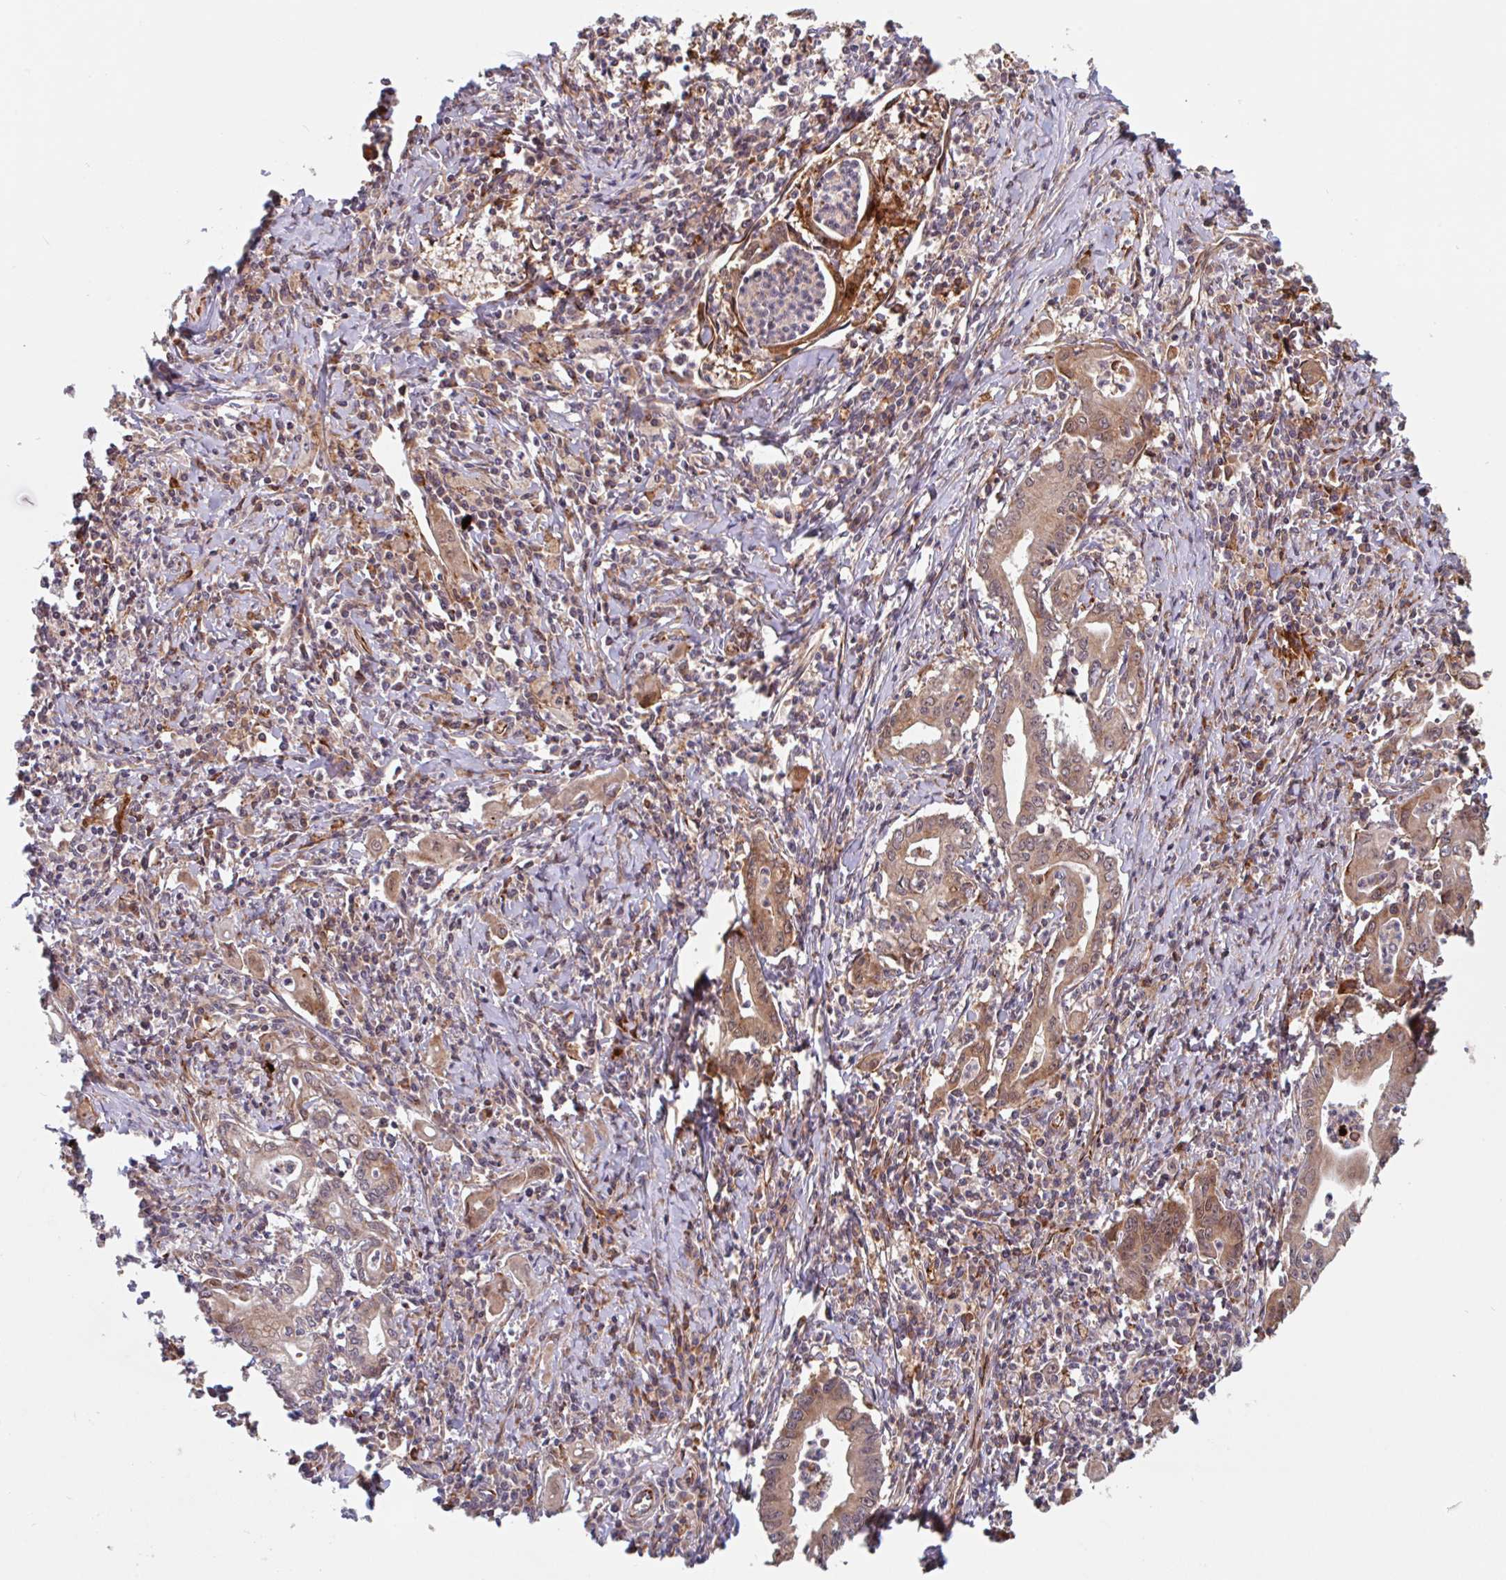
{"staining": {"intensity": "moderate", "quantity": ">75%", "location": "cytoplasmic/membranous,nuclear"}, "tissue": "stomach cancer", "cell_type": "Tumor cells", "image_type": "cancer", "snomed": [{"axis": "morphology", "description": "Adenocarcinoma, NOS"}, {"axis": "topography", "description": "Stomach, upper"}], "caption": "This is a photomicrograph of IHC staining of adenocarcinoma (stomach), which shows moderate positivity in the cytoplasmic/membranous and nuclear of tumor cells.", "gene": "NUB1", "patient": {"sex": "female", "age": 79}}